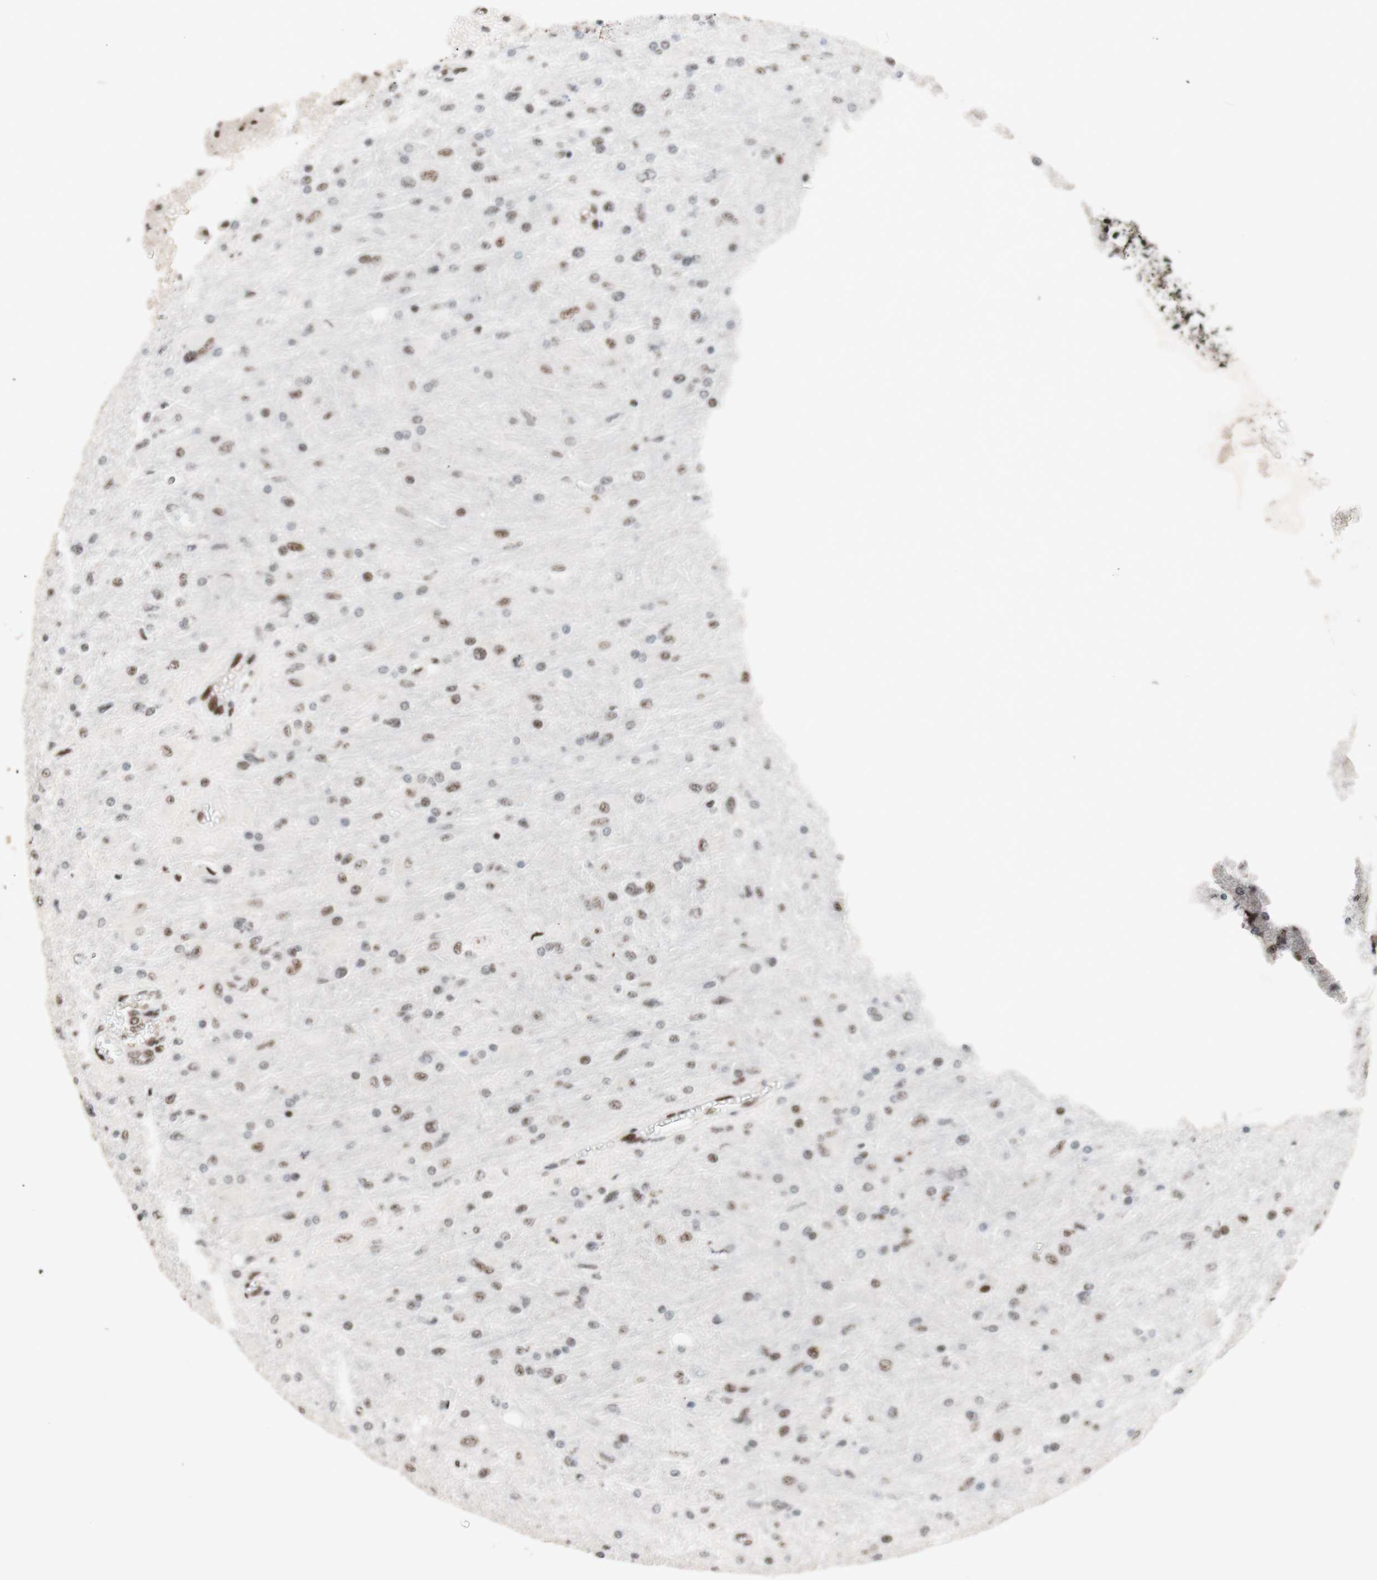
{"staining": {"intensity": "weak", "quantity": "25%-75%", "location": "nuclear"}, "tissue": "glioma", "cell_type": "Tumor cells", "image_type": "cancer", "snomed": [{"axis": "morphology", "description": "Glioma, malignant, High grade"}, {"axis": "topography", "description": "Cerebral cortex"}], "caption": "Immunohistochemical staining of malignant high-grade glioma demonstrates low levels of weak nuclear protein positivity in about 25%-75% of tumor cells.", "gene": "TLE1", "patient": {"sex": "female", "age": 36}}